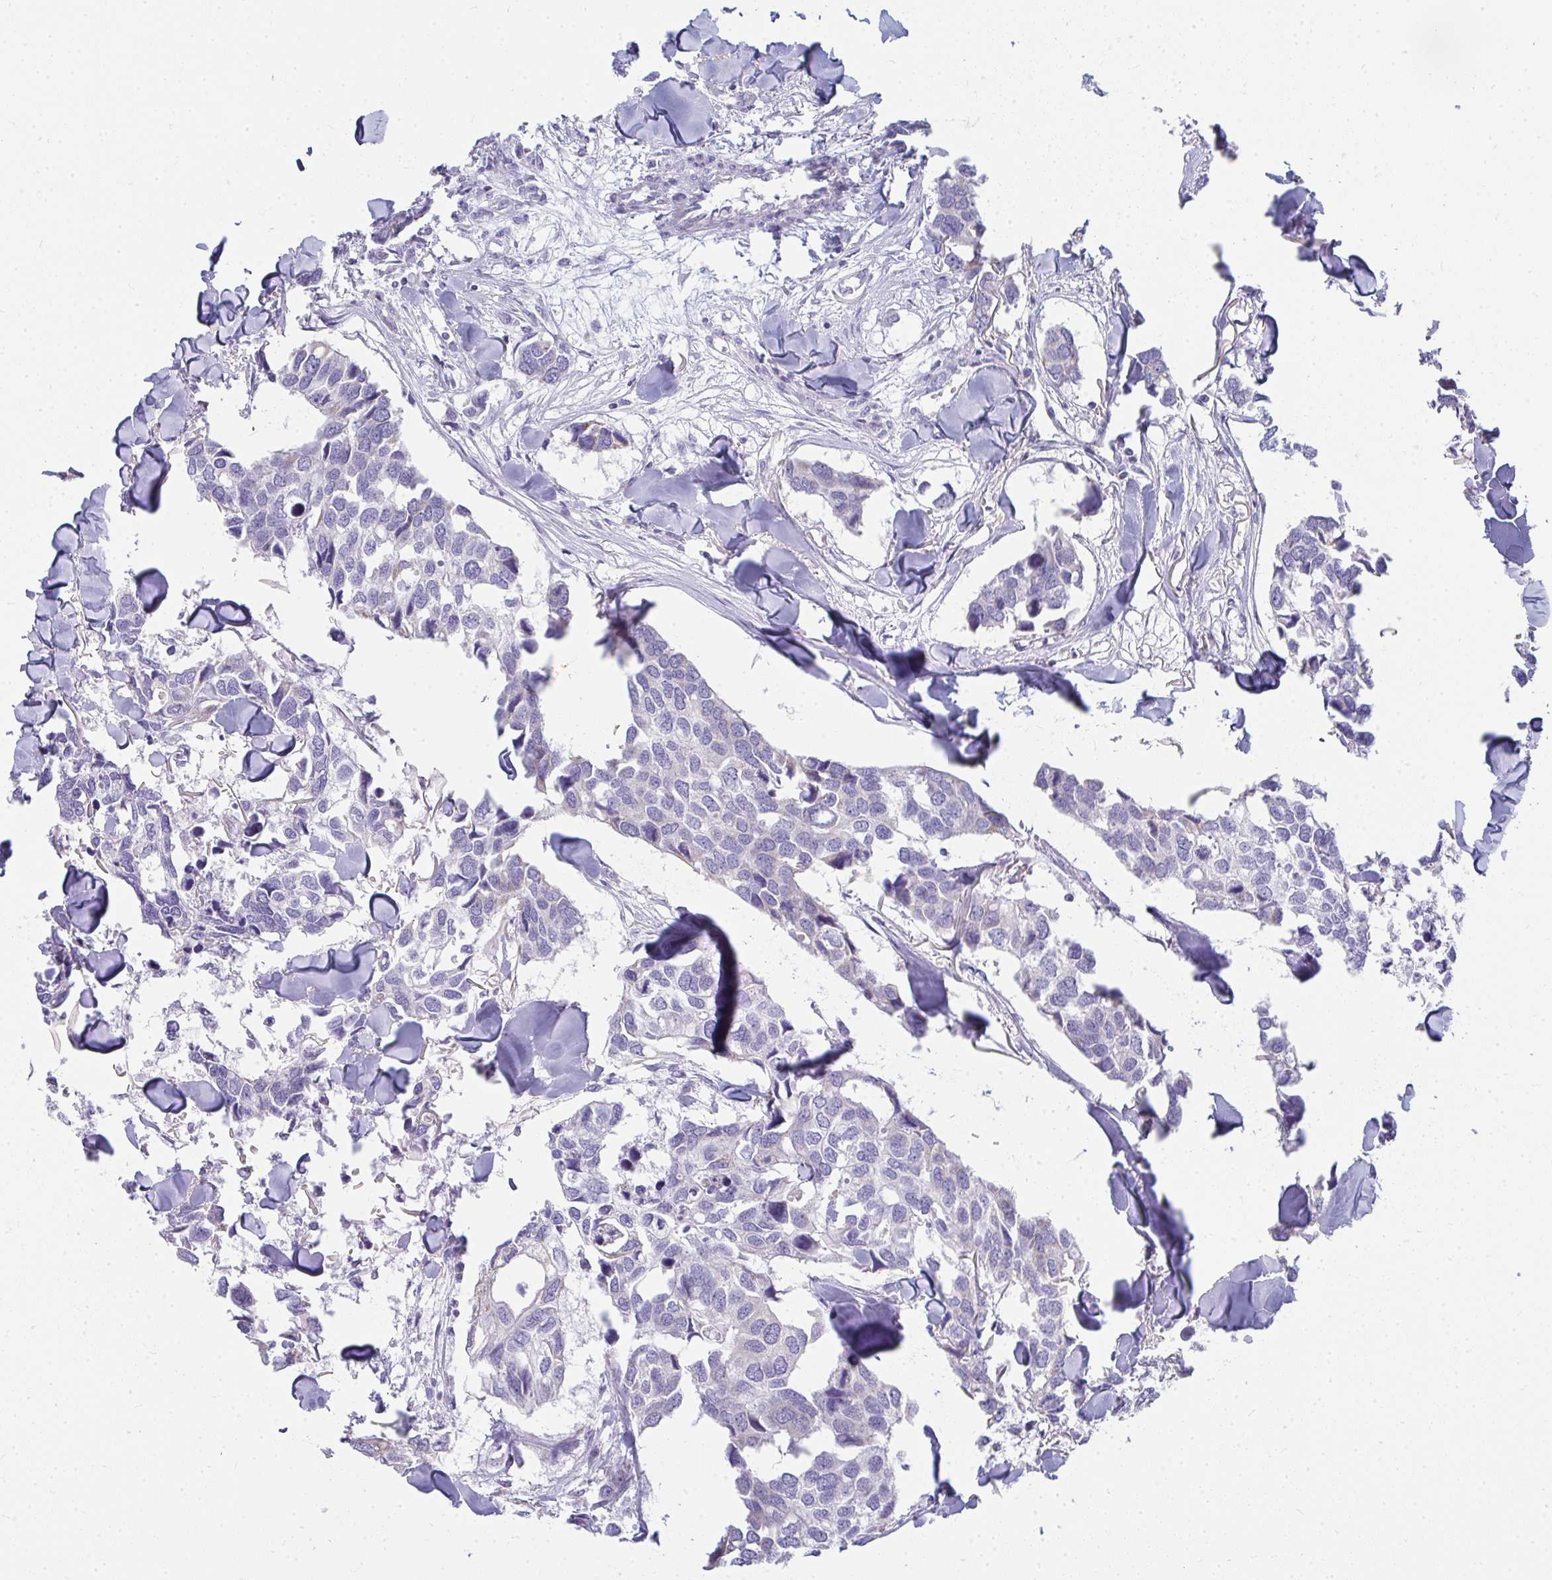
{"staining": {"intensity": "negative", "quantity": "none", "location": "none"}, "tissue": "breast cancer", "cell_type": "Tumor cells", "image_type": "cancer", "snomed": [{"axis": "morphology", "description": "Duct carcinoma"}, {"axis": "topography", "description": "Breast"}], "caption": "High power microscopy image of an immunohistochemistry (IHC) image of breast infiltrating ductal carcinoma, revealing no significant positivity in tumor cells. (DAB IHC visualized using brightfield microscopy, high magnification).", "gene": "SLC6A1", "patient": {"sex": "female", "age": 83}}